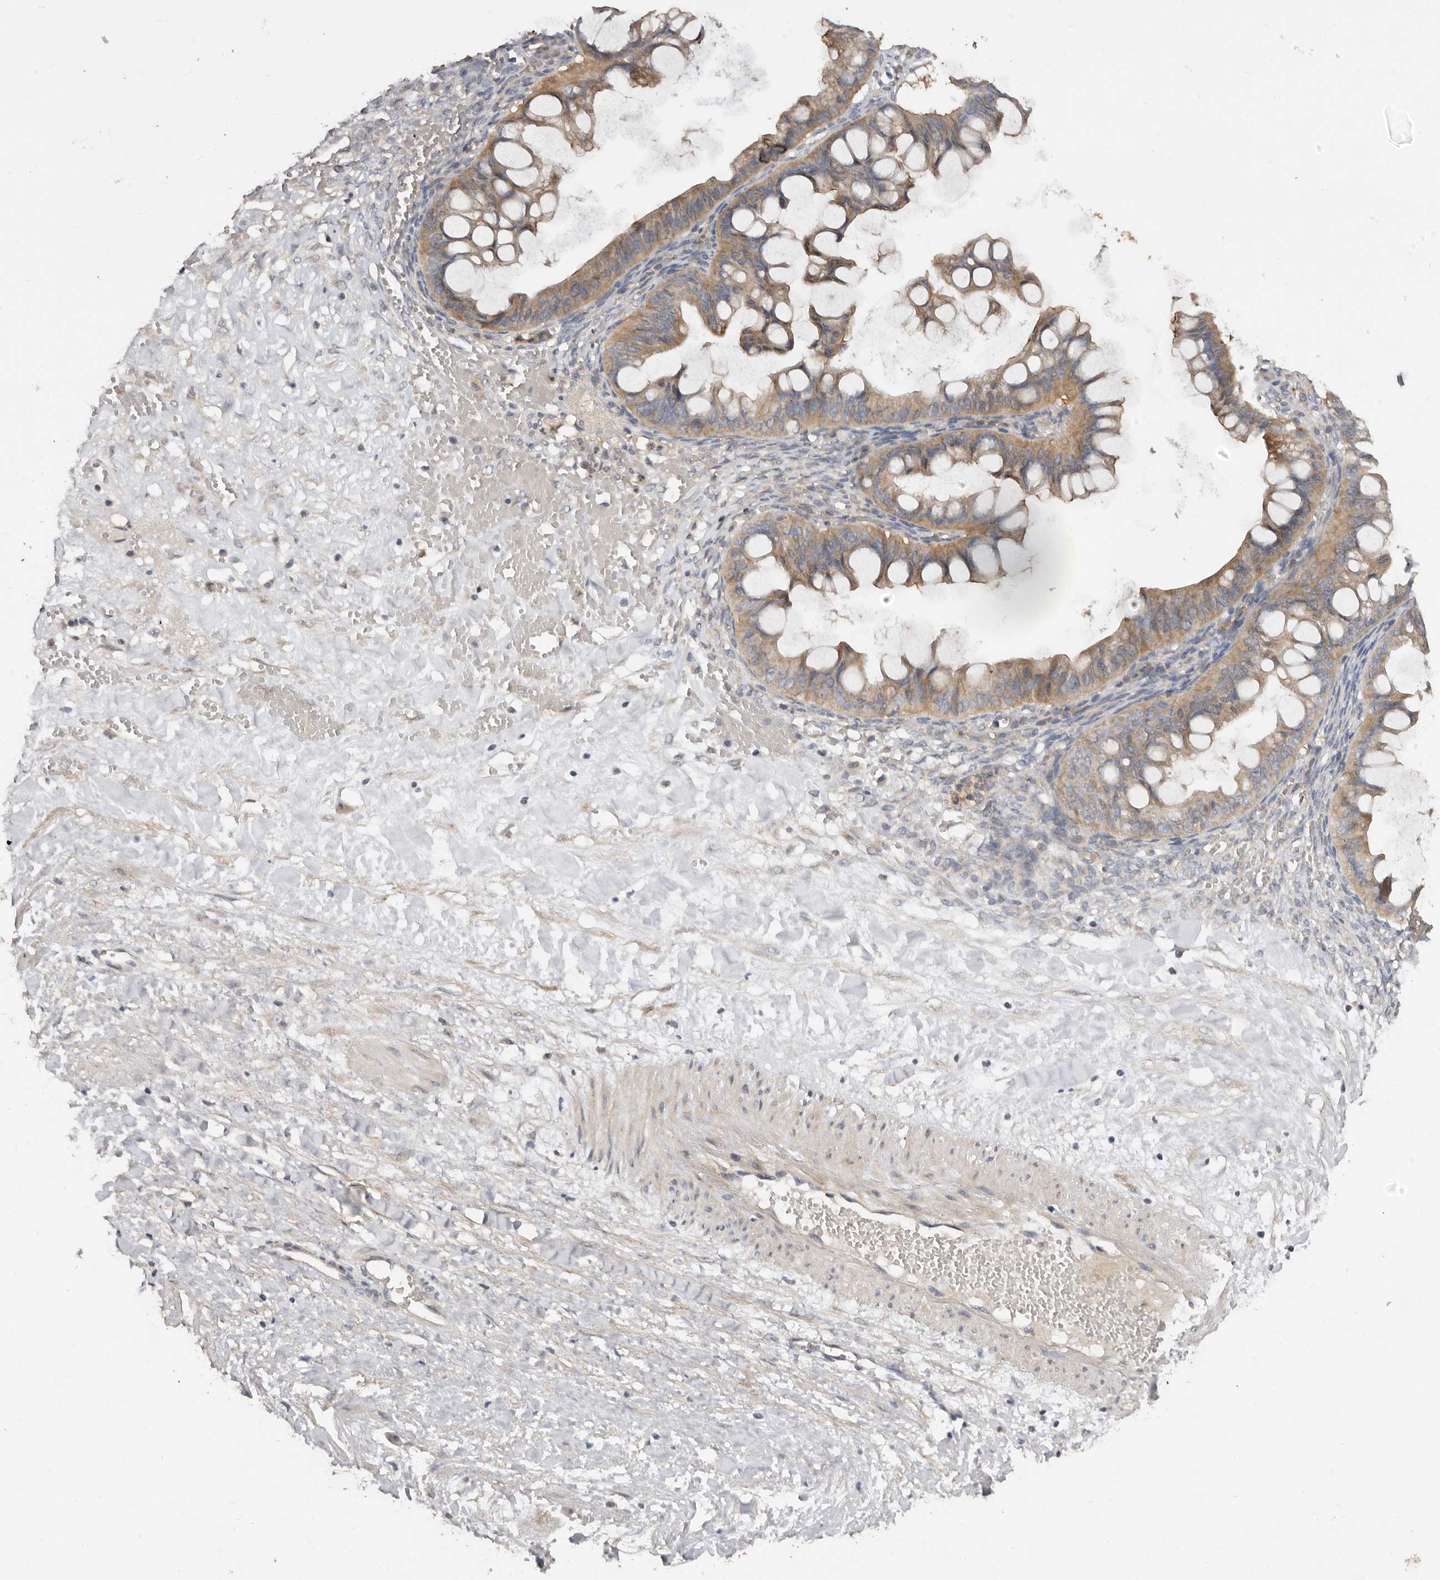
{"staining": {"intensity": "weak", "quantity": ">75%", "location": "cytoplasmic/membranous"}, "tissue": "ovarian cancer", "cell_type": "Tumor cells", "image_type": "cancer", "snomed": [{"axis": "morphology", "description": "Cystadenocarcinoma, mucinous, NOS"}, {"axis": "topography", "description": "Ovary"}], "caption": "This is an image of immunohistochemistry staining of ovarian mucinous cystadenocarcinoma, which shows weak positivity in the cytoplasmic/membranous of tumor cells.", "gene": "EDEM1", "patient": {"sex": "female", "age": 73}}